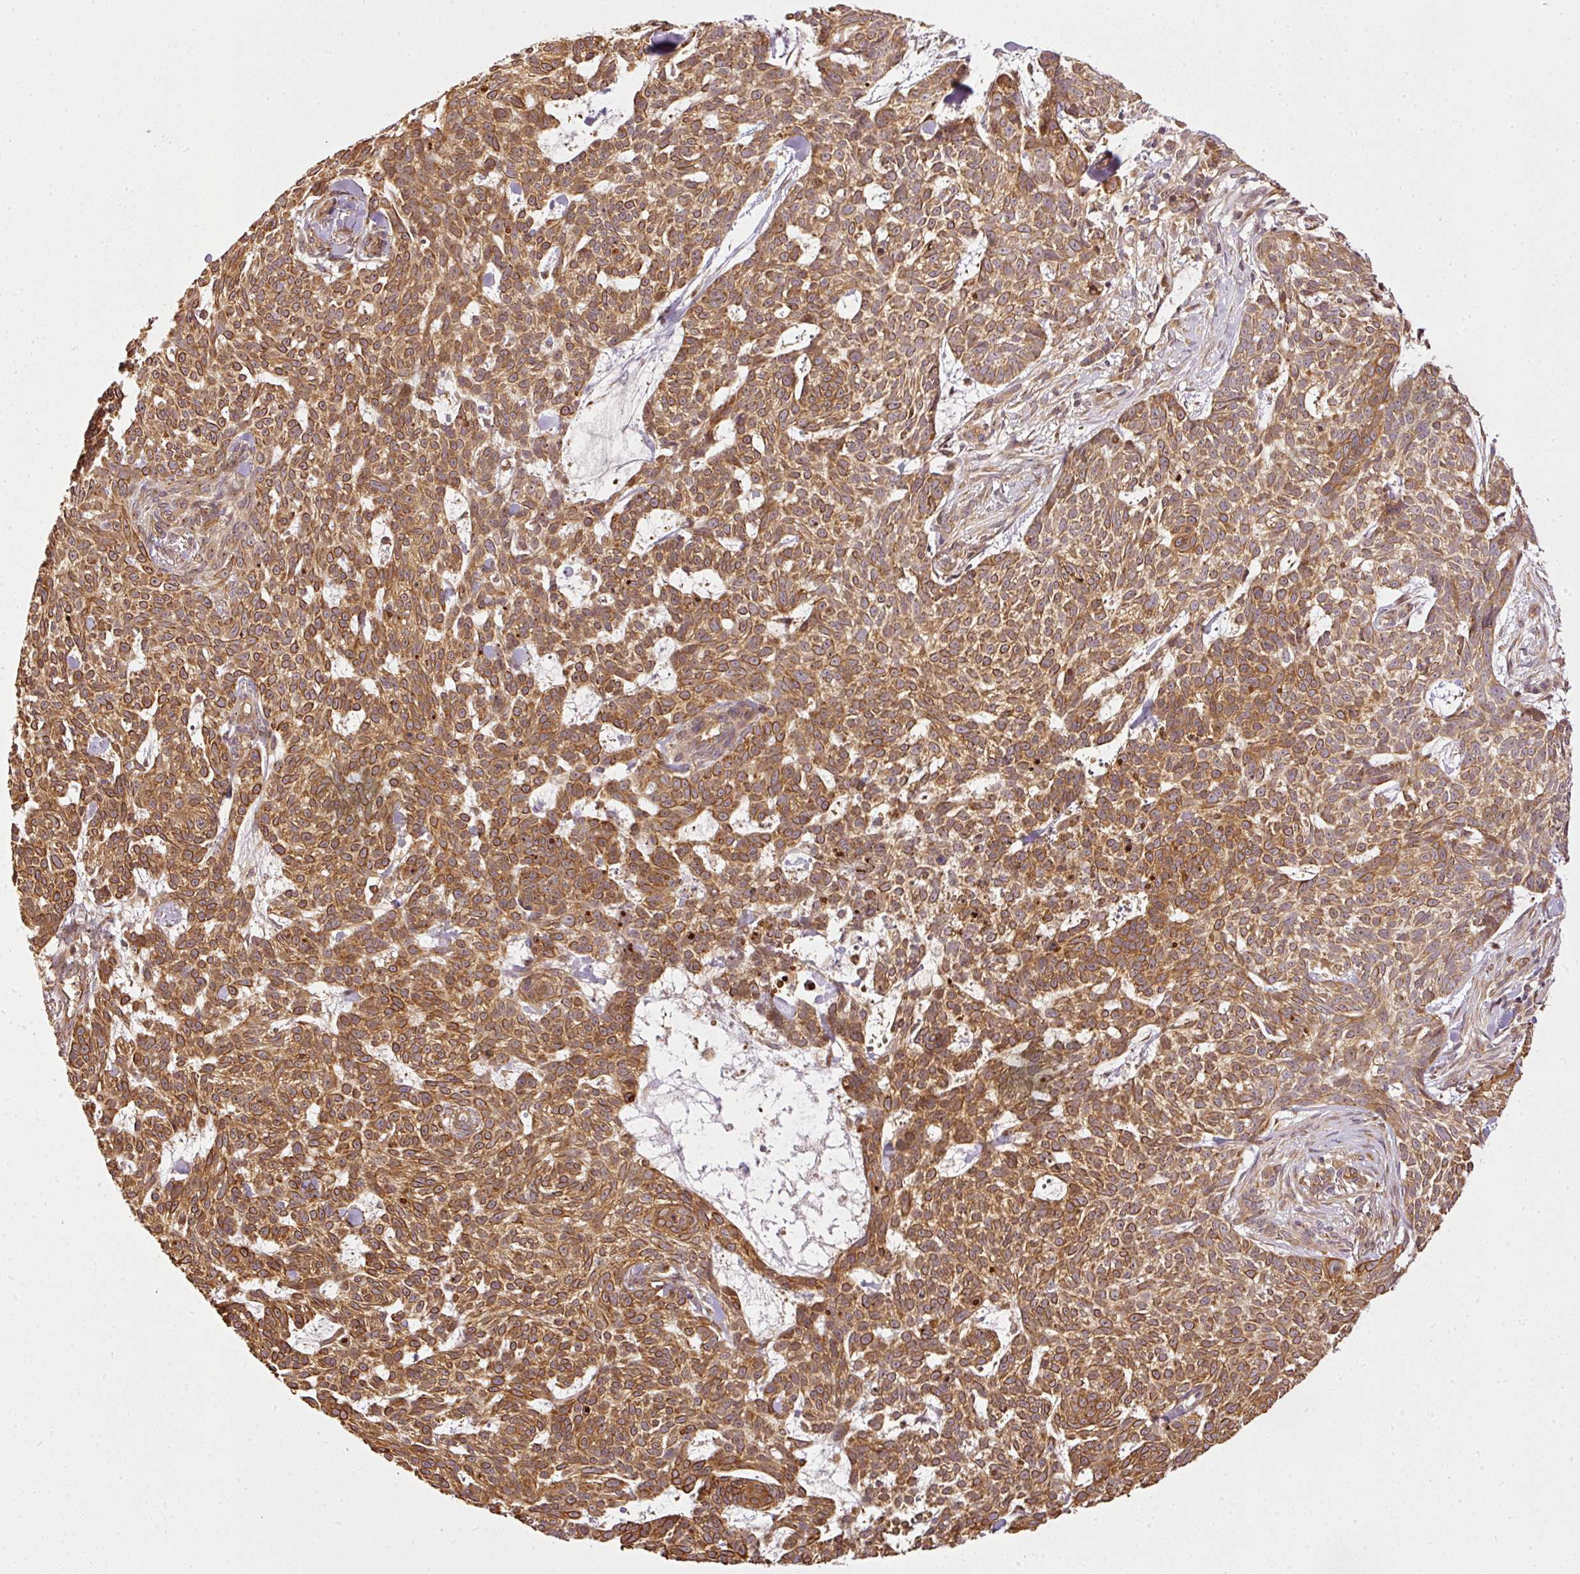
{"staining": {"intensity": "moderate", "quantity": ">75%", "location": "cytoplasmic/membranous"}, "tissue": "skin cancer", "cell_type": "Tumor cells", "image_type": "cancer", "snomed": [{"axis": "morphology", "description": "Basal cell carcinoma"}, {"axis": "topography", "description": "Skin"}], "caption": "The immunohistochemical stain labels moderate cytoplasmic/membranous staining in tumor cells of basal cell carcinoma (skin) tissue. The staining was performed using DAB to visualize the protein expression in brown, while the nuclei were stained in blue with hematoxylin (Magnification: 20x).", "gene": "MIF4GD", "patient": {"sex": "female", "age": 93}}